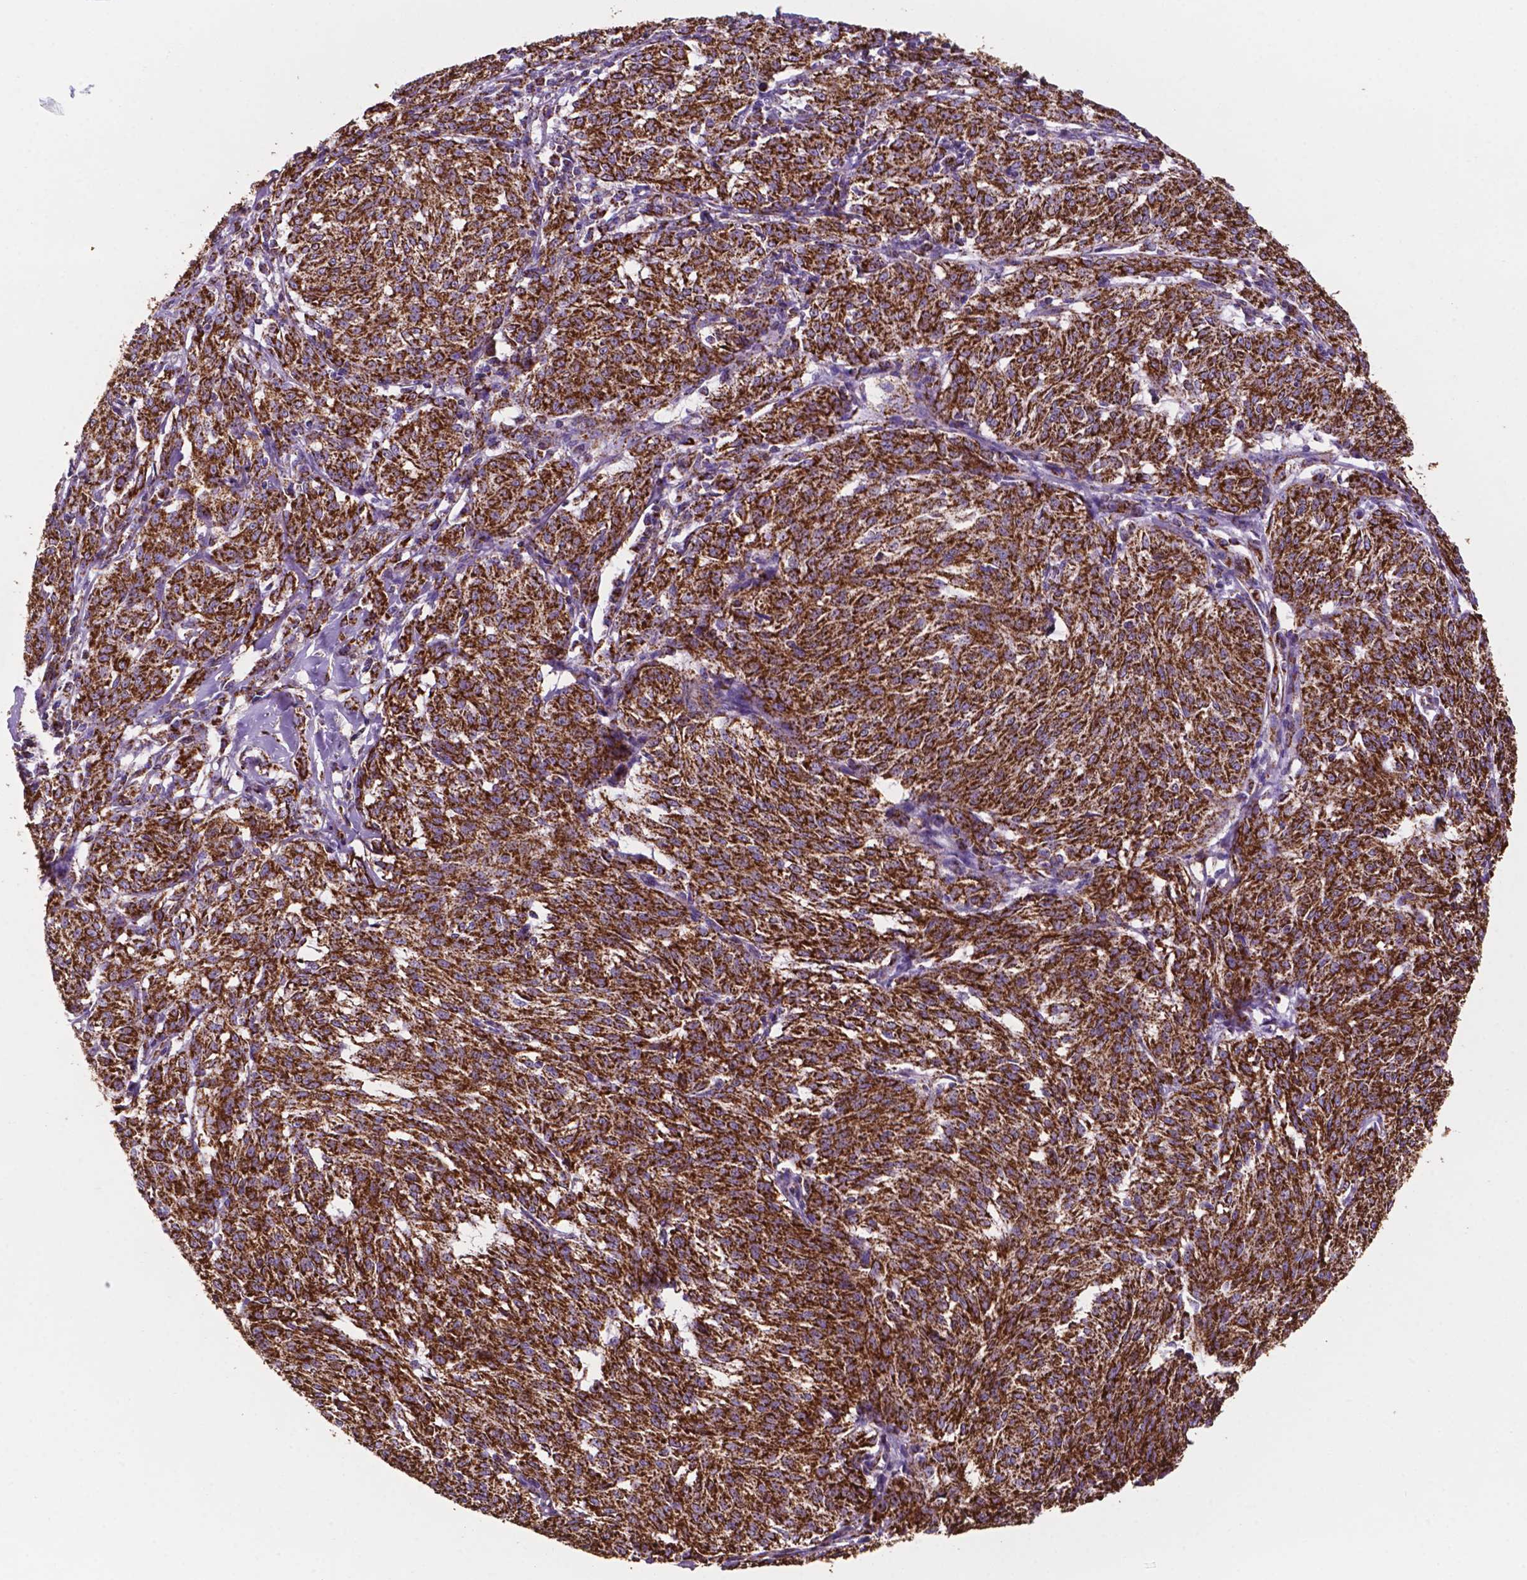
{"staining": {"intensity": "strong", "quantity": ">75%", "location": "cytoplasmic/membranous"}, "tissue": "melanoma", "cell_type": "Tumor cells", "image_type": "cancer", "snomed": [{"axis": "morphology", "description": "Malignant melanoma, NOS"}, {"axis": "topography", "description": "Skin"}], "caption": "Immunohistochemistry (IHC) image of malignant melanoma stained for a protein (brown), which reveals high levels of strong cytoplasmic/membranous expression in about >75% of tumor cells.", "gene": "HSPD1", "patient": {"sex": "female", "age": 72}}